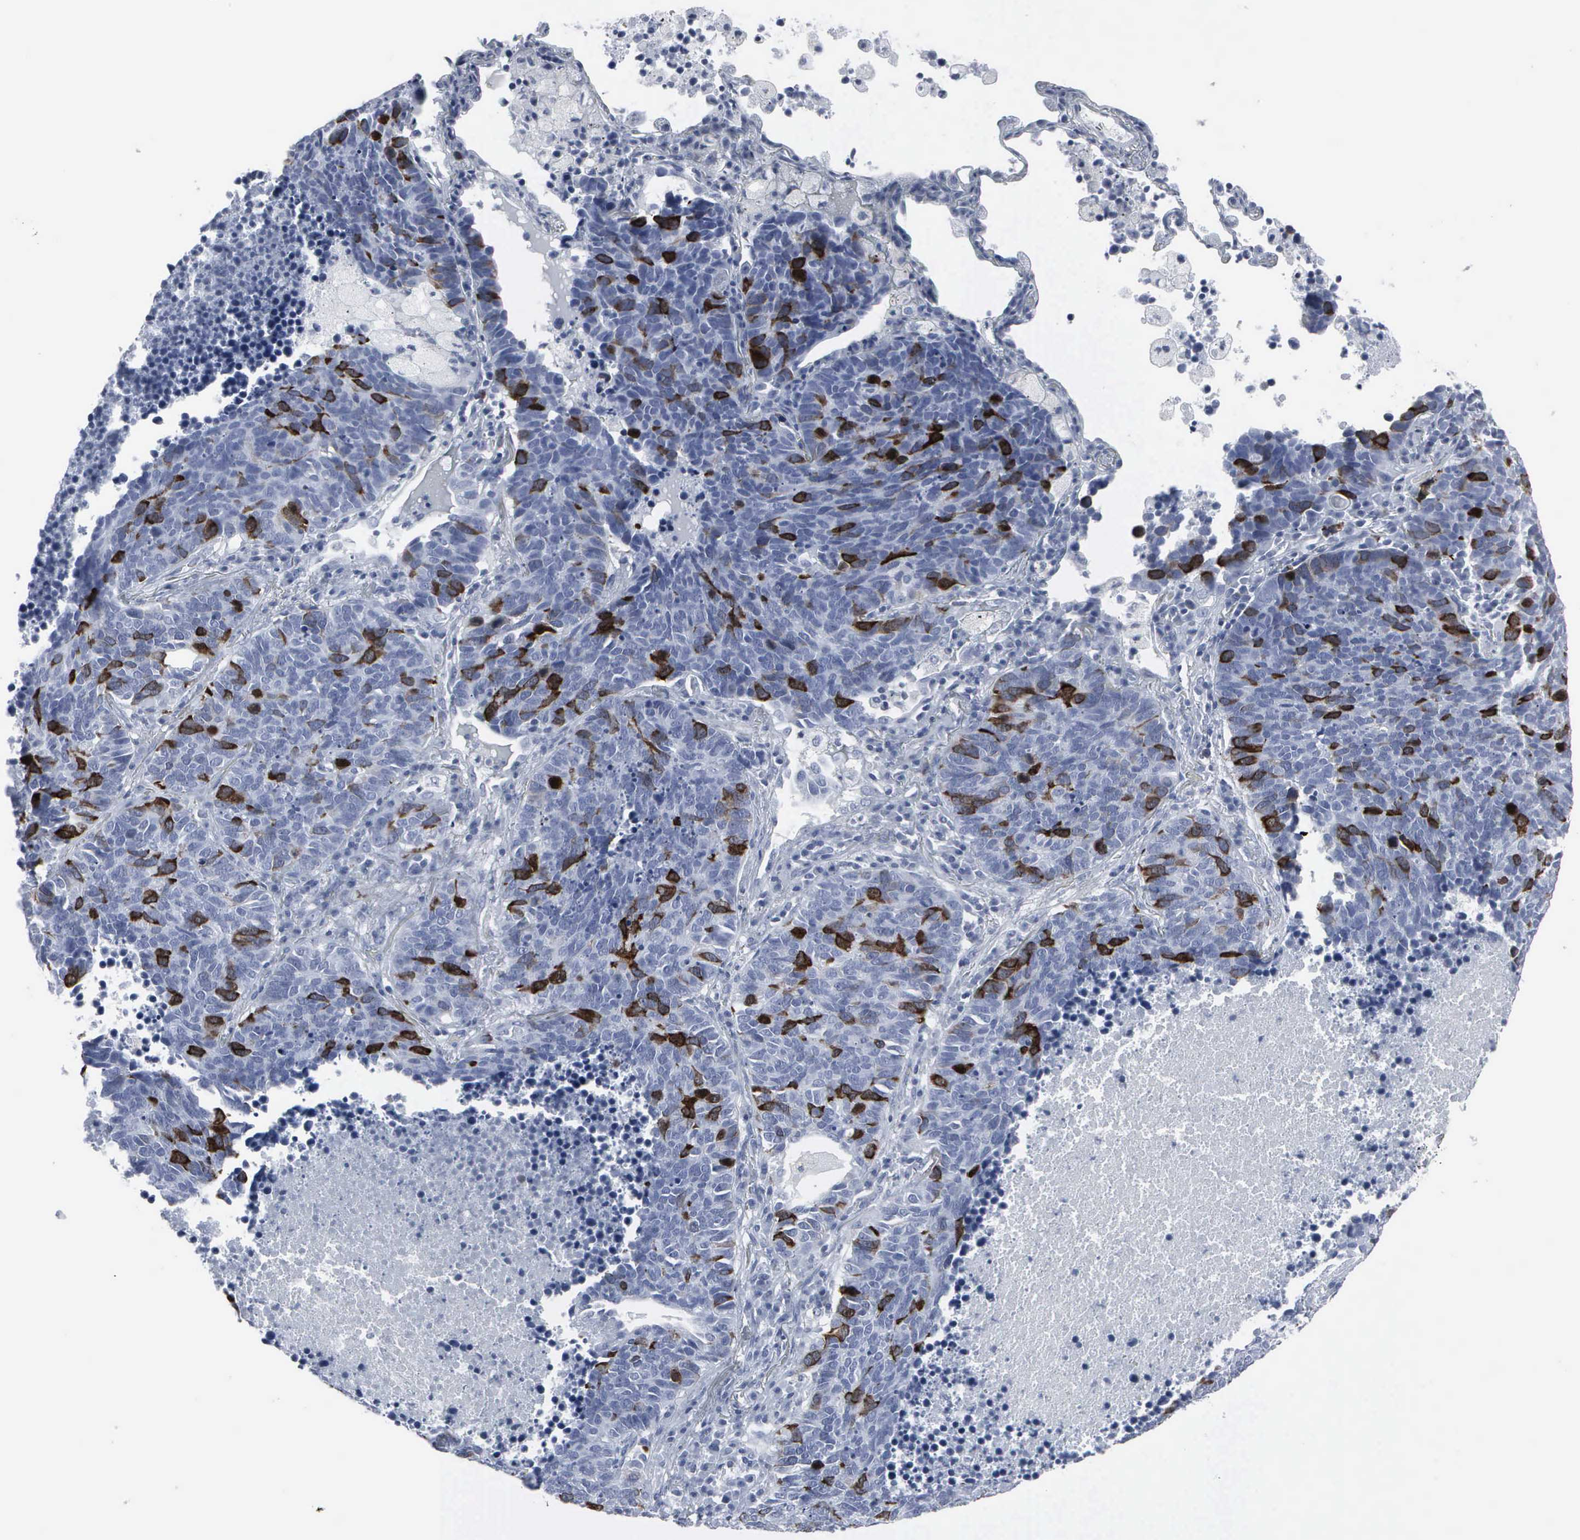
{"staining": {"intensity": "strong", "quantity": "25%-75%", "location": "cytoplasmic/membranous"}, "tissue": "lung cancer", "cell_type": "Tumor cells", "image_type": "cancer", "snomed": [{"axis": "morphology", "description": "Neoplasm, malignant, NOS"}, {"axis": "topography", "description": "Lung"}], "caption": "IHC staining of lung cancer (malignant neoplasm), which displays high levels of strong cytoplasmic/membranous positivity in approximately 25%-75% of tumor cells indicating strong cytoplasmic/membranous protein positivity. The staining was performed using DAB (brown) for protein detection and nuclei were counterstained in hematoxylin (blue).", "gene": "CCNB1", "patient": {"sex": "female", "age": 75}}